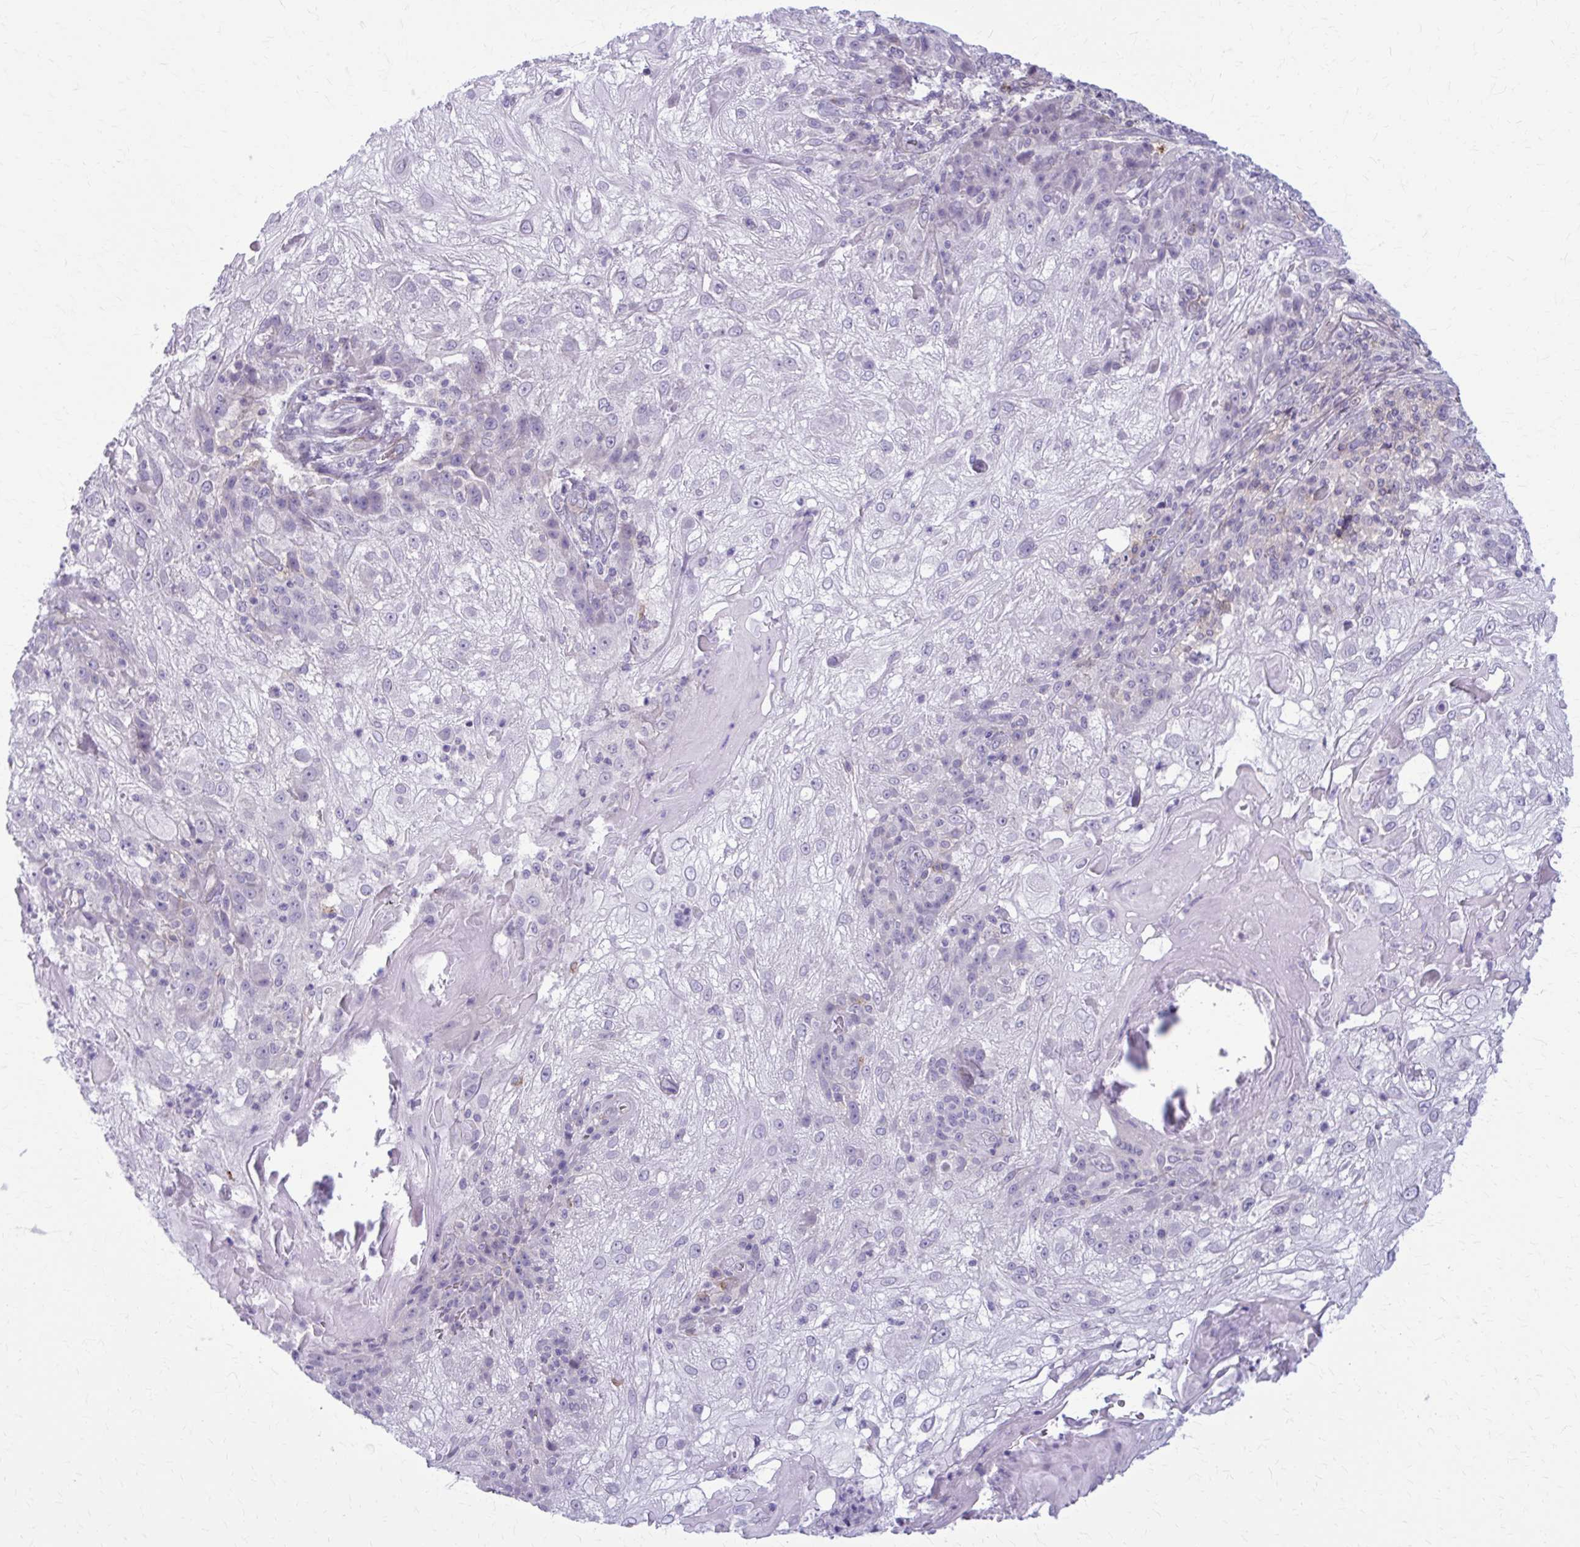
{"staining": {"intensity": "negative", "quantity": "none", "location": "none"}, "tissue": "skin cancer", "cell_type": "Tumor cells", "image_type": "cancer", "snomed": [{"axis": "morphology", "description": "Normal tissue, NOS"}, {"axis": "morphology", "description": "Squamous cell carcinoma, NOS"}, {"axis": "topography", "description": "Skin"}], "caption": "Human skin cancer (squamous cell carcinoma) stained for a protein using immunohistochemistry (IHC) exhibits no expression in tumor cells.", "gene": "CD38", "patient": {"sex": "female", "age": 83}}